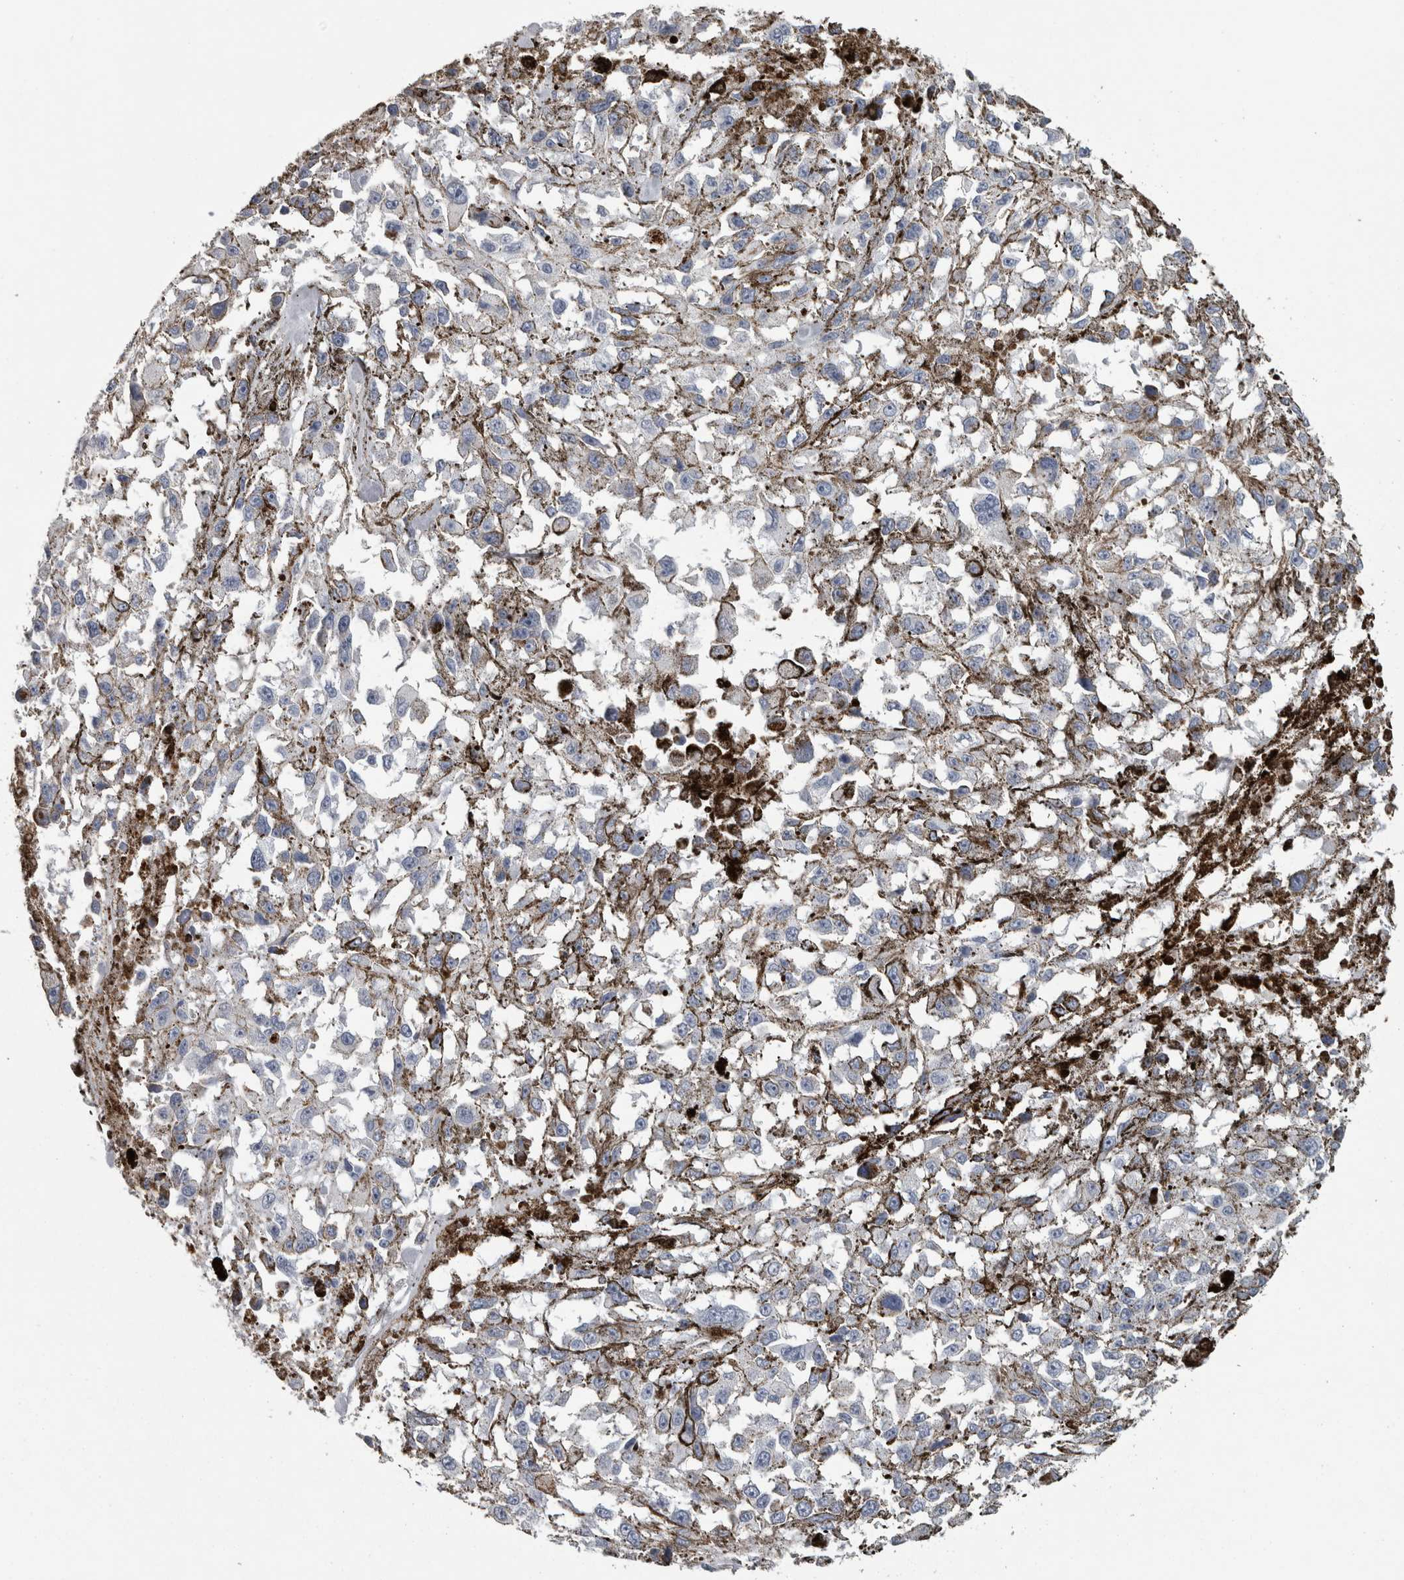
{"staining": {"intensity": "negative", "quantity": "none", "location": "none"}, "tissue": "melanoma", "cell_type": "Tumor cells", "image_type": "cancer", "snomed": [{"axis": "morphology", "description": "Malignant melanoma, Metastatic site"}, {"axis": "topography", "description": "Lymph node"}], "caption": "High power microscopy histopathology image of an IHC photomicrograph of malignant melanoma (metastatic site), revealing no significant expression in tumor cells.", "gene": "DPP7", "patient": {"sex": "male", "age": 59}}